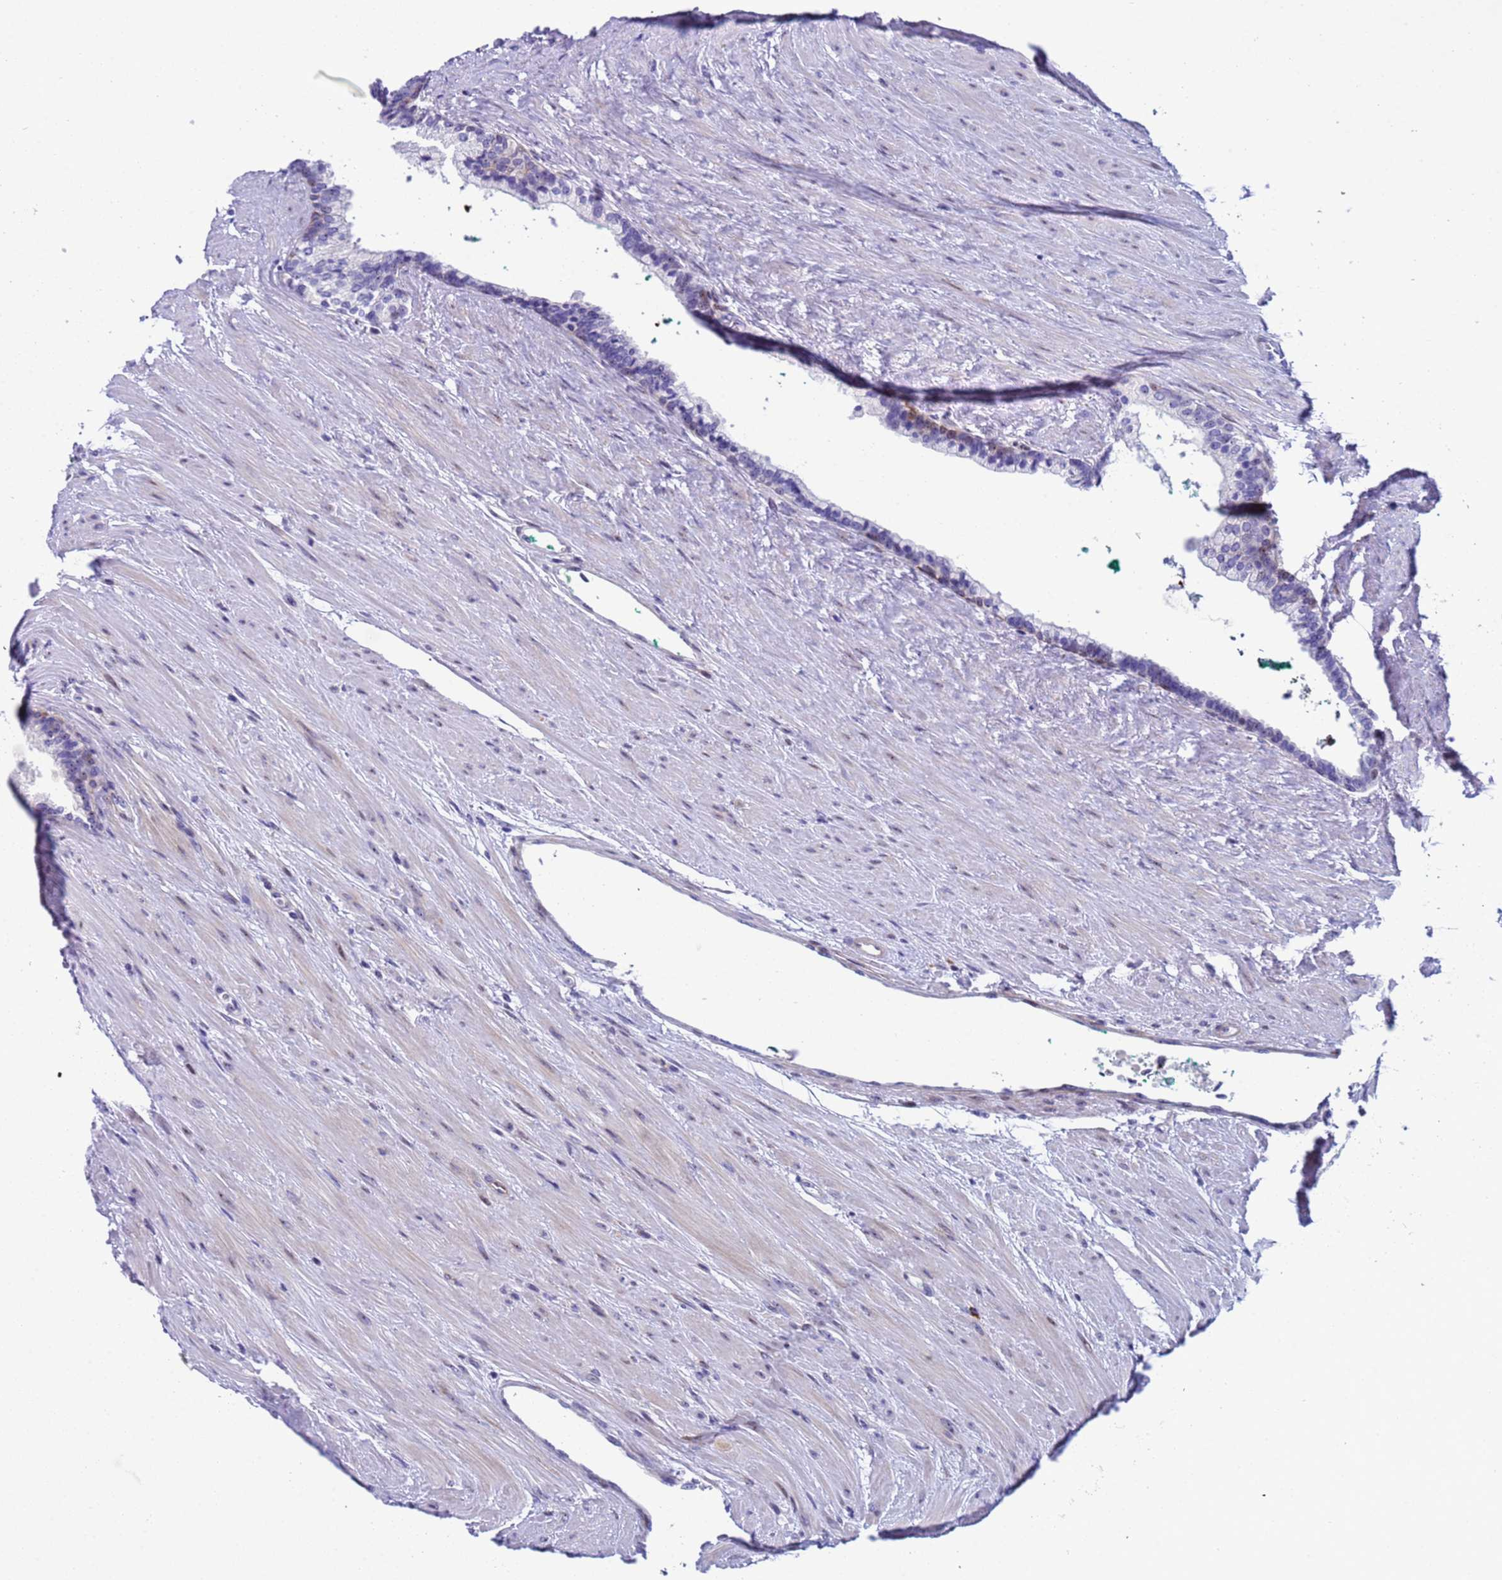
{"staining": {"intensity": "negative", "quantity": "none", "location": "none"}, "tissue": "prostate cancer", "cell_type": "Tumor cells", "image_type": "cancer", "snomed": [{"axis": "morphology", "description": "Adenocarcinoma, High grade"}, {"axis": "topography", "description": "Prostate"}], "caption": "The IHC histopathology image has no significant staining in tumor cells of prostate adenocarcinoma (high-grade) tissue.", "gene": "POP5", "patient": {"sex": "male", "age": 60}}